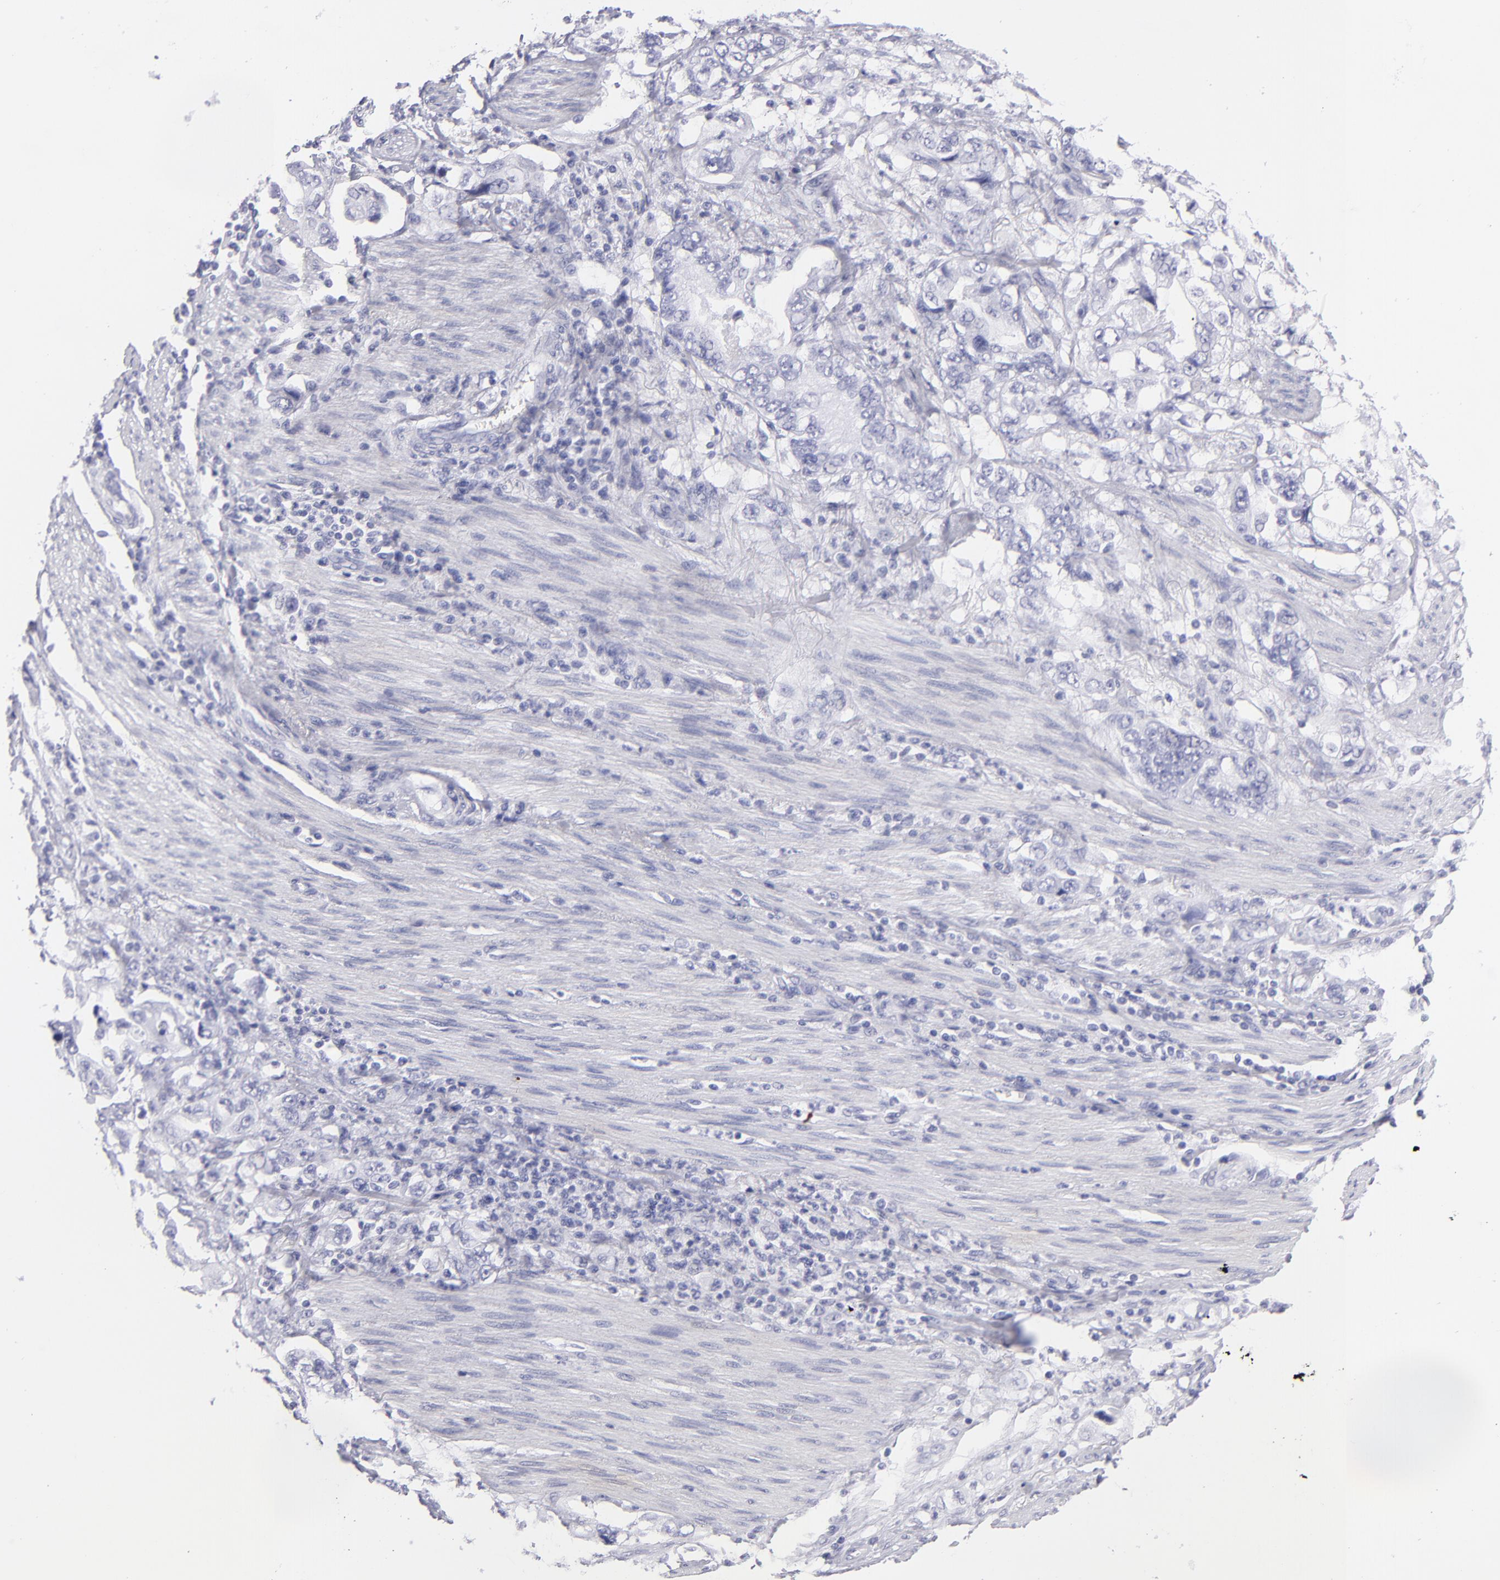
{"staining": {"intensity": "negative", "quantity": "none", "location": "none"}, "tissue": "stomach cancer", "cell_type": "Tumor cells", "image_type": "cancer", "snomed": [{"axis": "morphology", "description": "Adenocarcinoma, NOS"}, {"axis": "topography", "description": "Pancreas"}, {"axis": "topography", "description": "Stomach, upper"}], "caption": "The IHC micrograph has no significant positivity in tumor cells of adenocarcinoma (stomach) tissue.", "gene": "PVALB", "patient": {"sex": "male", "age": 77}}